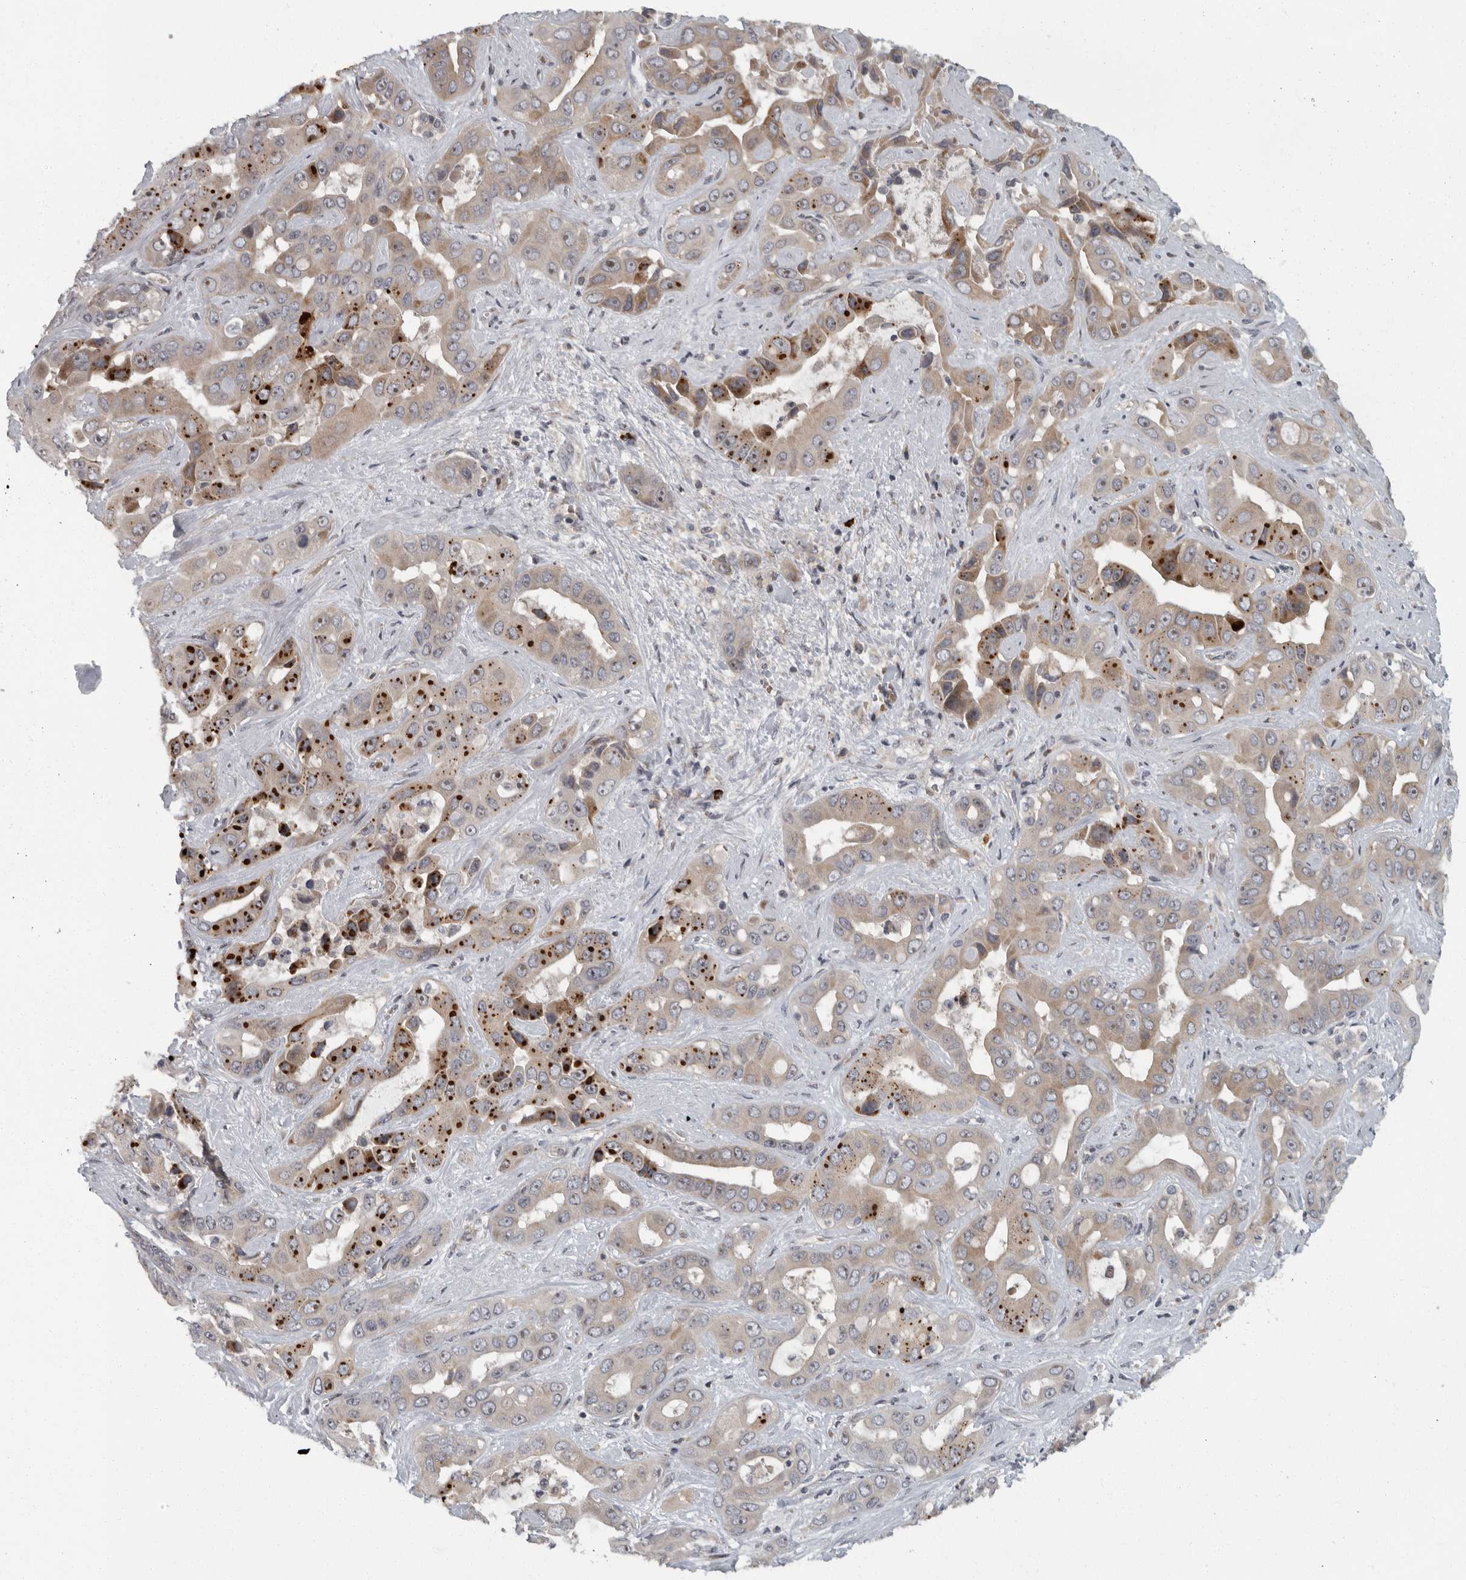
{"staining": {"intensity": "moderate", "quantity": ">75%", "location": "cytoplasmic/membranous"}, "tissue": "liver cancer", "cell_type": "Tumor cells", "image_type": "cancer", "snomed": [{"axis": "morphology", "description": "Cholangiocarcinoma"}, {"axis": "topography", "description": "Liver"}], "caption": "Protein positivity by immunohistochemistry reveals moderate cytoplasmic/membranous positivity in about >75% of tumor cells in cholangiocarcinoma (liver).", "gene": "PDCD11", "patient": {"sex": "female", "age": 52}}